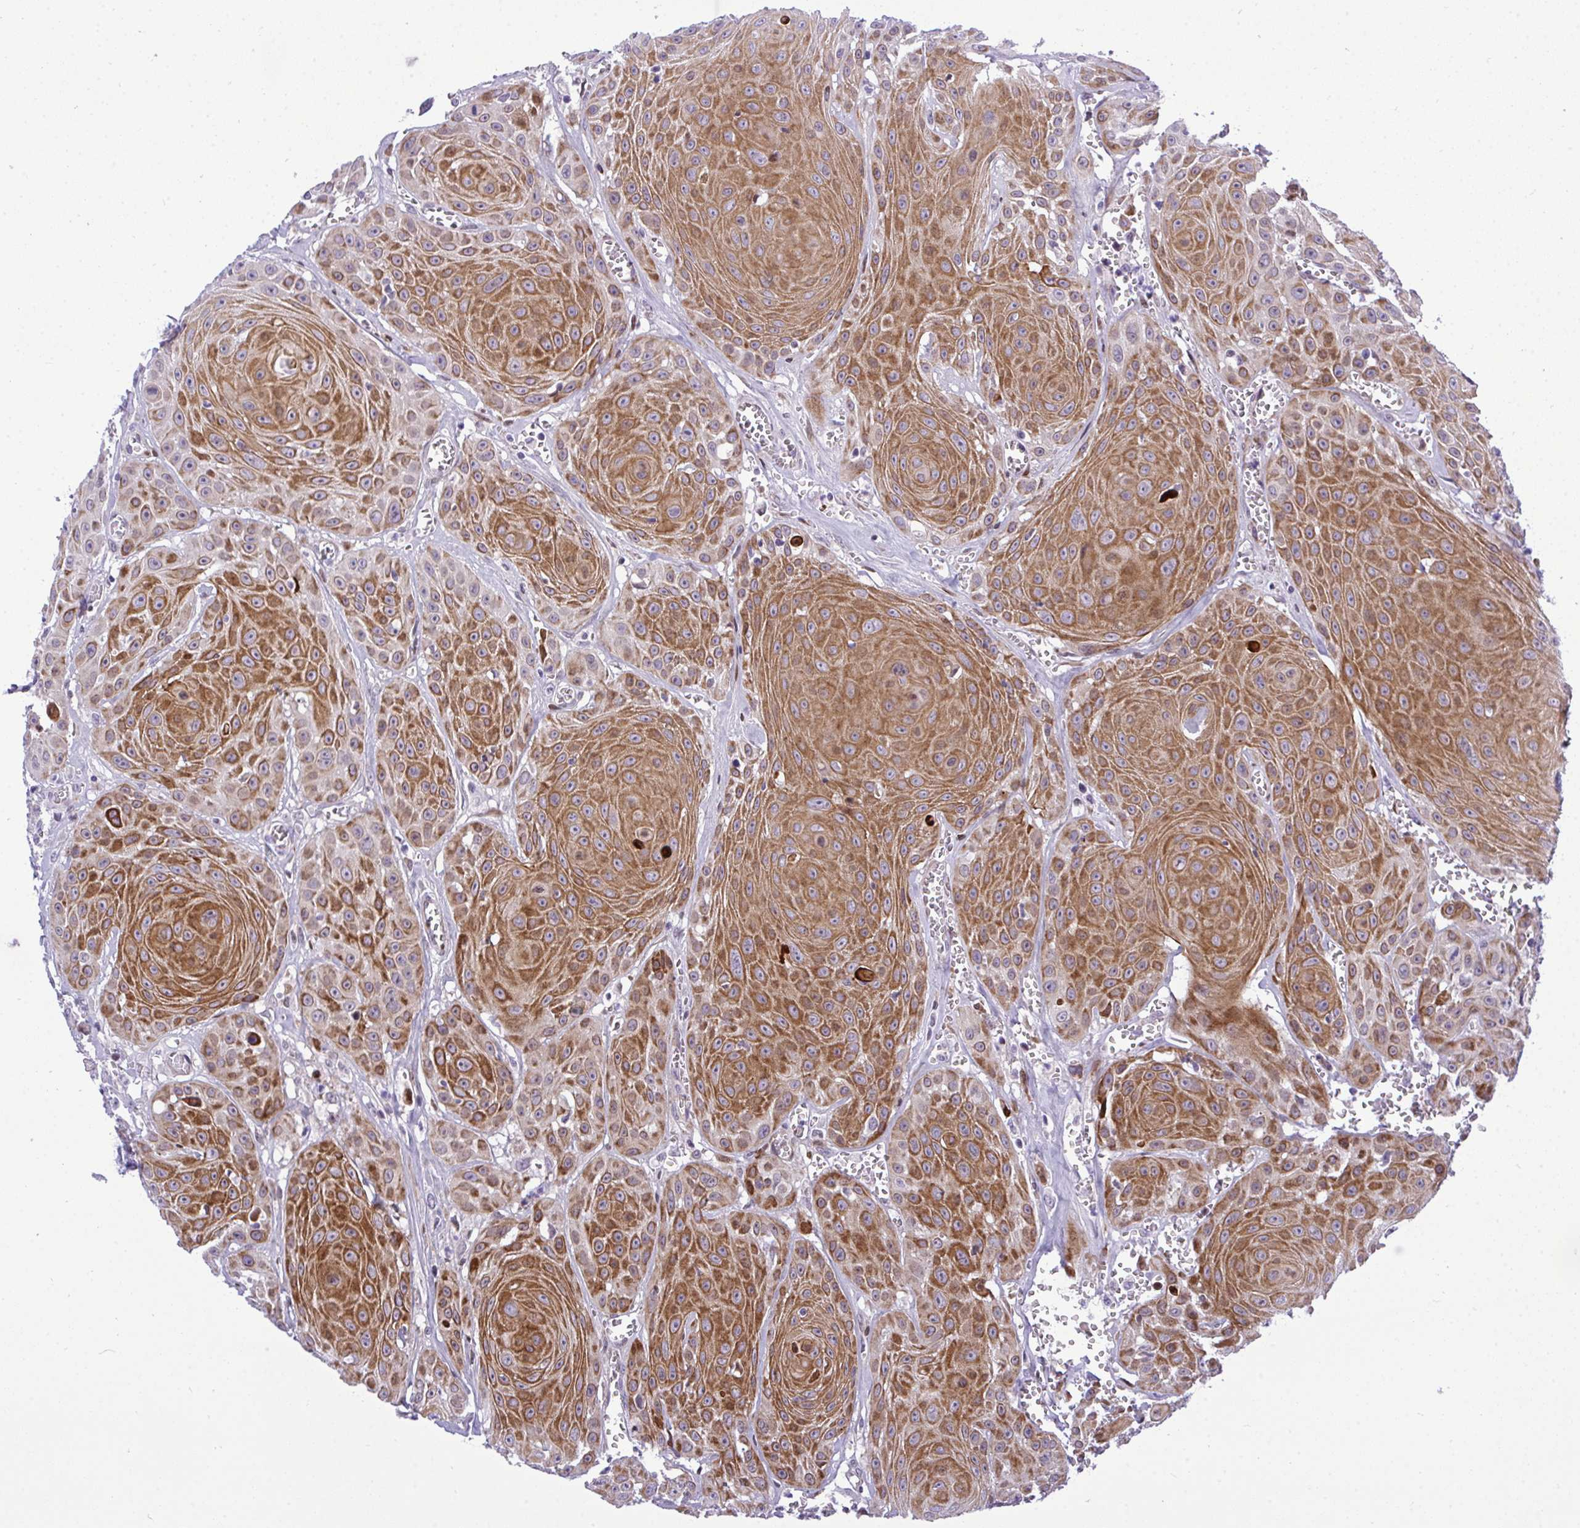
{"staining": {"intensity": "strong", "quantity": ">75%", "location": "cytoplasmic/membranous"}, "tissue": "head and neck cancer", "cell_type": "Tumor cells", "image_type": "cancer", "snomed": [{"axis": "morphology", "description": "Squamous cell carcinoma, NOS"}, {"axis": "topography", "description": "Oral tissue"}, {"axis": "topography", "description": "Head-Neck"}], "caption": "Immunohistochemical staining of head and neck cancer (squamous cell carcinoma) shows high levels of strong cytoplasmic/membranous staining in about >75% of tumor cells.", "gene": "CASTOR2", "patient": {"sex": "male", "age": 81}}